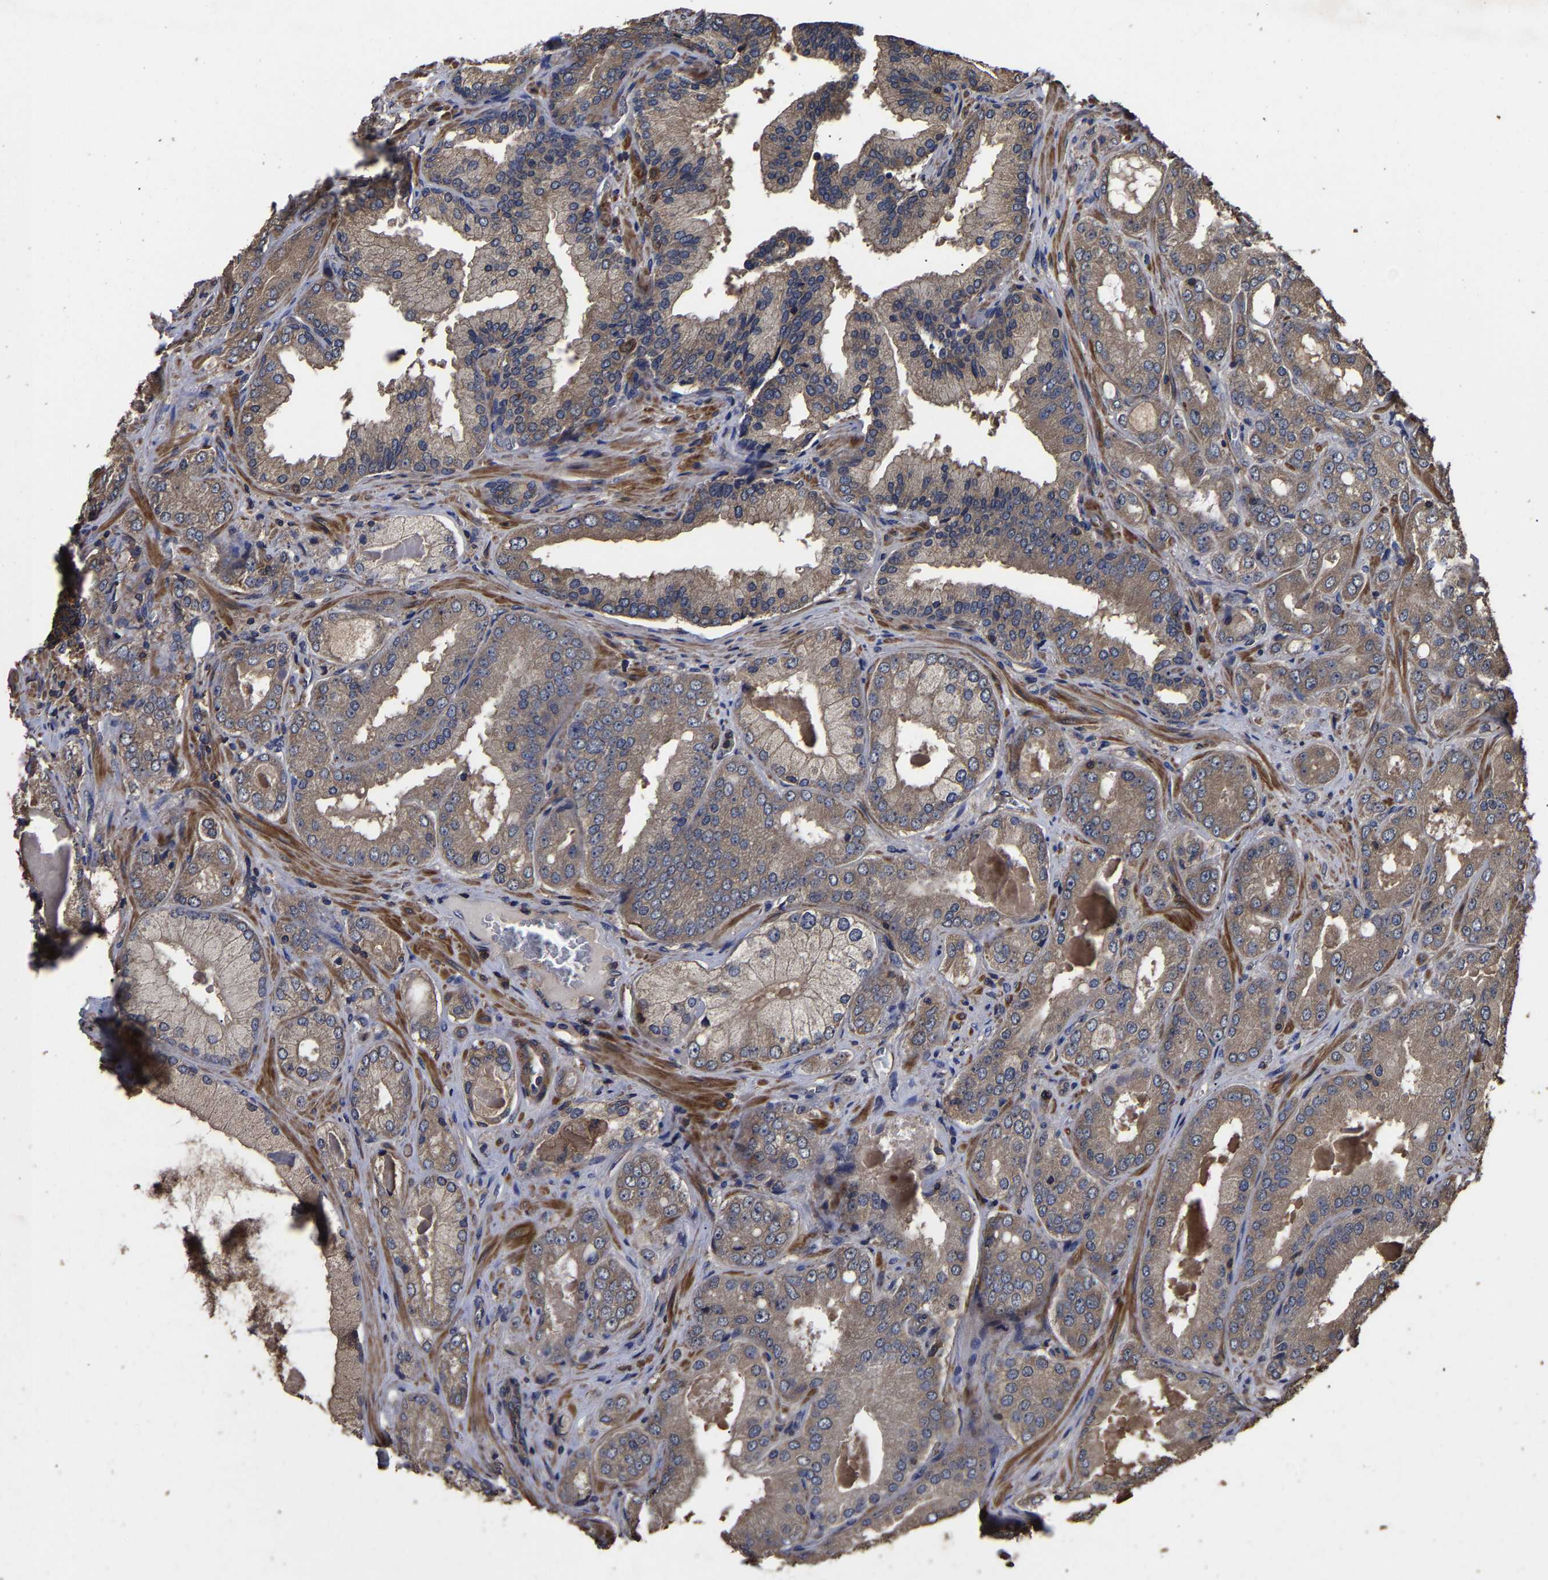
{"staining": {"intensity": "moderate", "quantity": ">75%", "location": "cytoplasmic/membranous"}, "tissue": "prostate cancer", "cell_type": "Tumor cells", "image_type": "cancer", "snomed": [{"axis": "morphology", "description": "Adenocarcinoma, Low grade"}, {"axis": "topography", "description": "Prostate"}], "caption": "Adenocarcinoma (low-grade) (prostate) stained with a brown dye displays moderate cytoplasmic/membranous positive staining in approximately >75% of tumor cells.", "gene": "ITCH", "patient": {"sex": "male", "age": 65}}